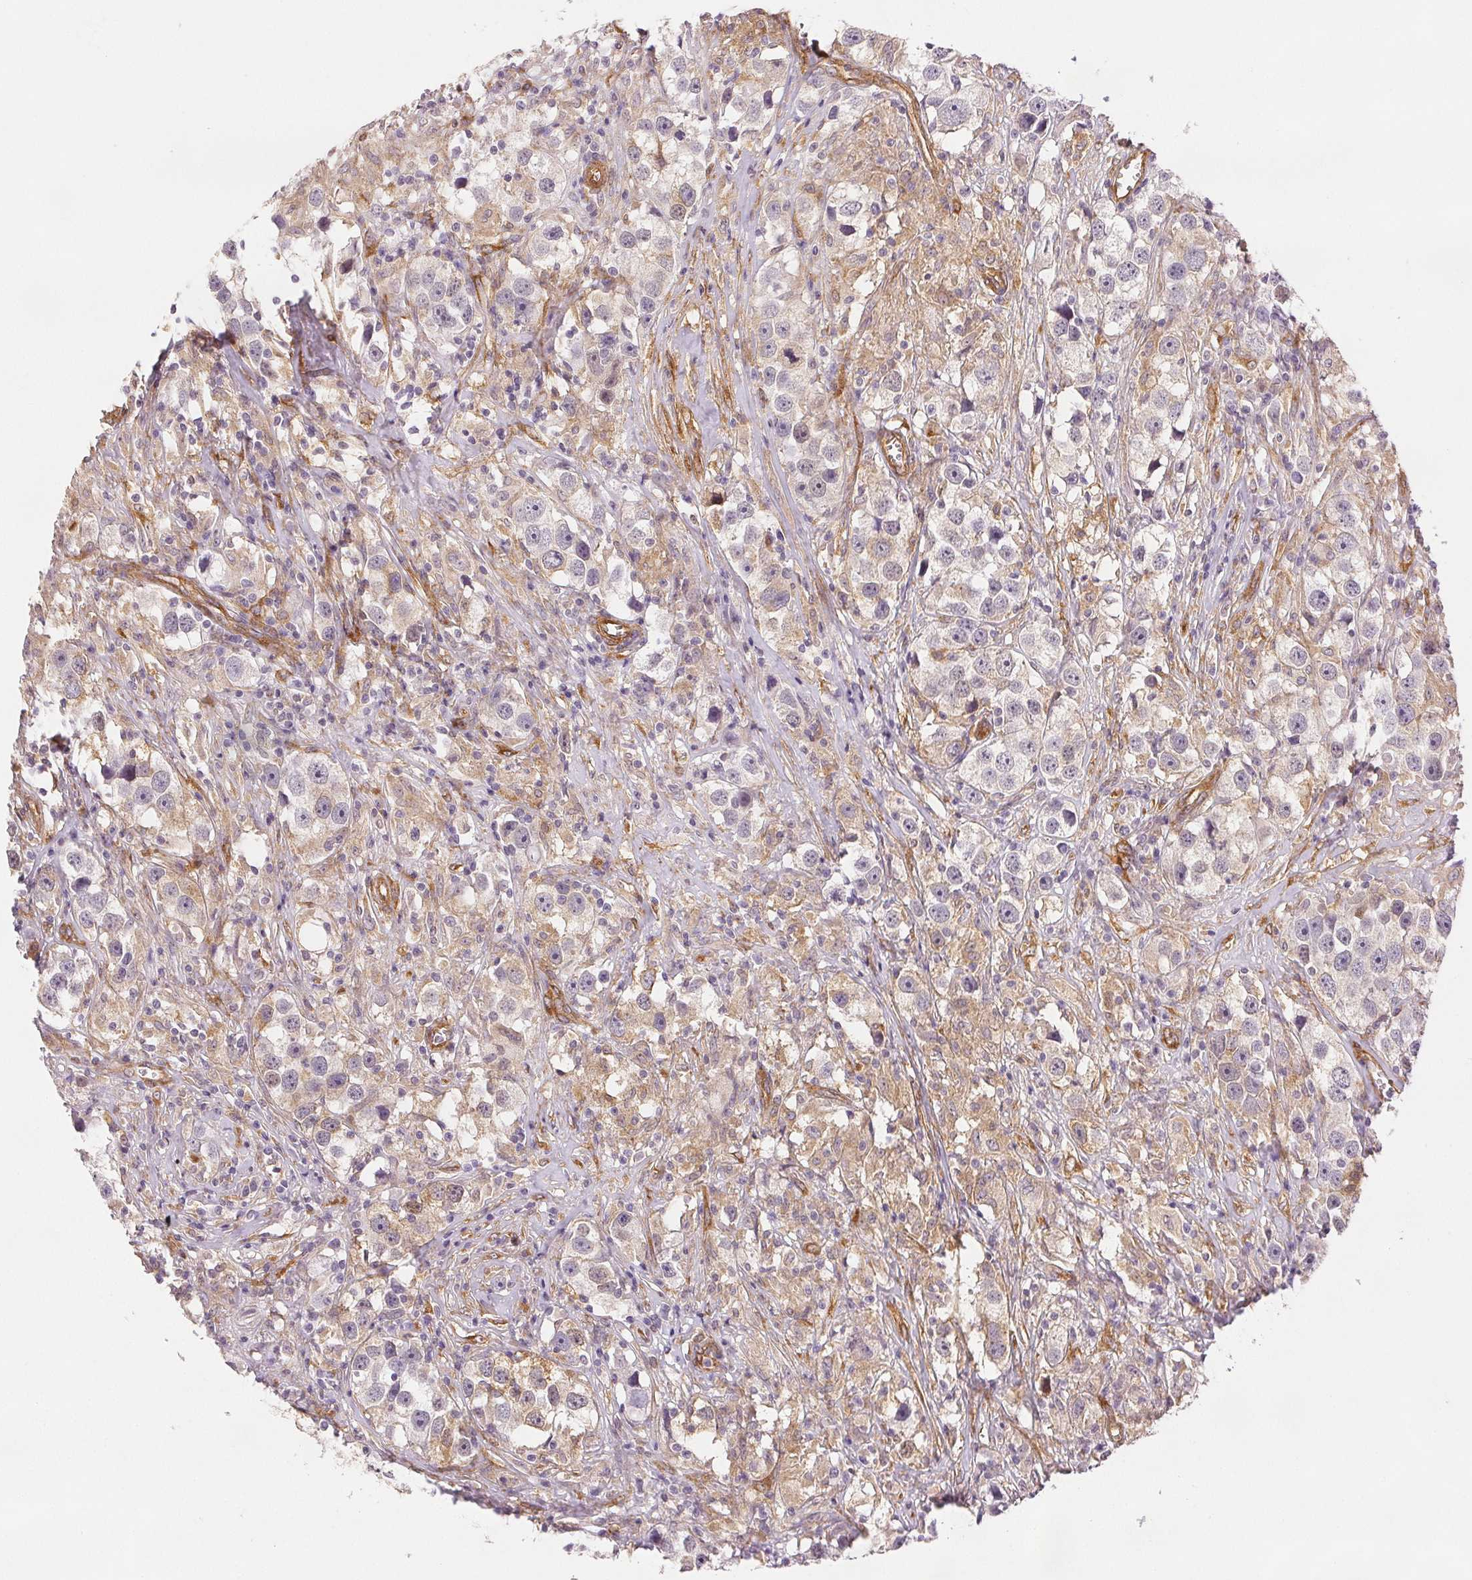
{"staining": {"intensity": "weak", "quantity": "<25%", "location": "cytoplasmic/membranous"}, "tissue": "testis cancer", "cell_type": "Tumor cells", "image_type": "cancer", "snomed": [{"axis": "morphology", "description": "Seminoma, NOS"}, {"axis": "topography", "description": "Testis"}], "caption": "Immunohistochemistry photomicrograph of neoplastic tissue: testis cancer stained with DAB (3,3'-diaminobenzidine) shows no significant protein positivity in tumor cells. The staining is performed using DAB brown chromogen with nuclei counter-stained in using hematoxylin.", "gene": "DIAPH2", "patient": {"sex": "male", "age": 49}}